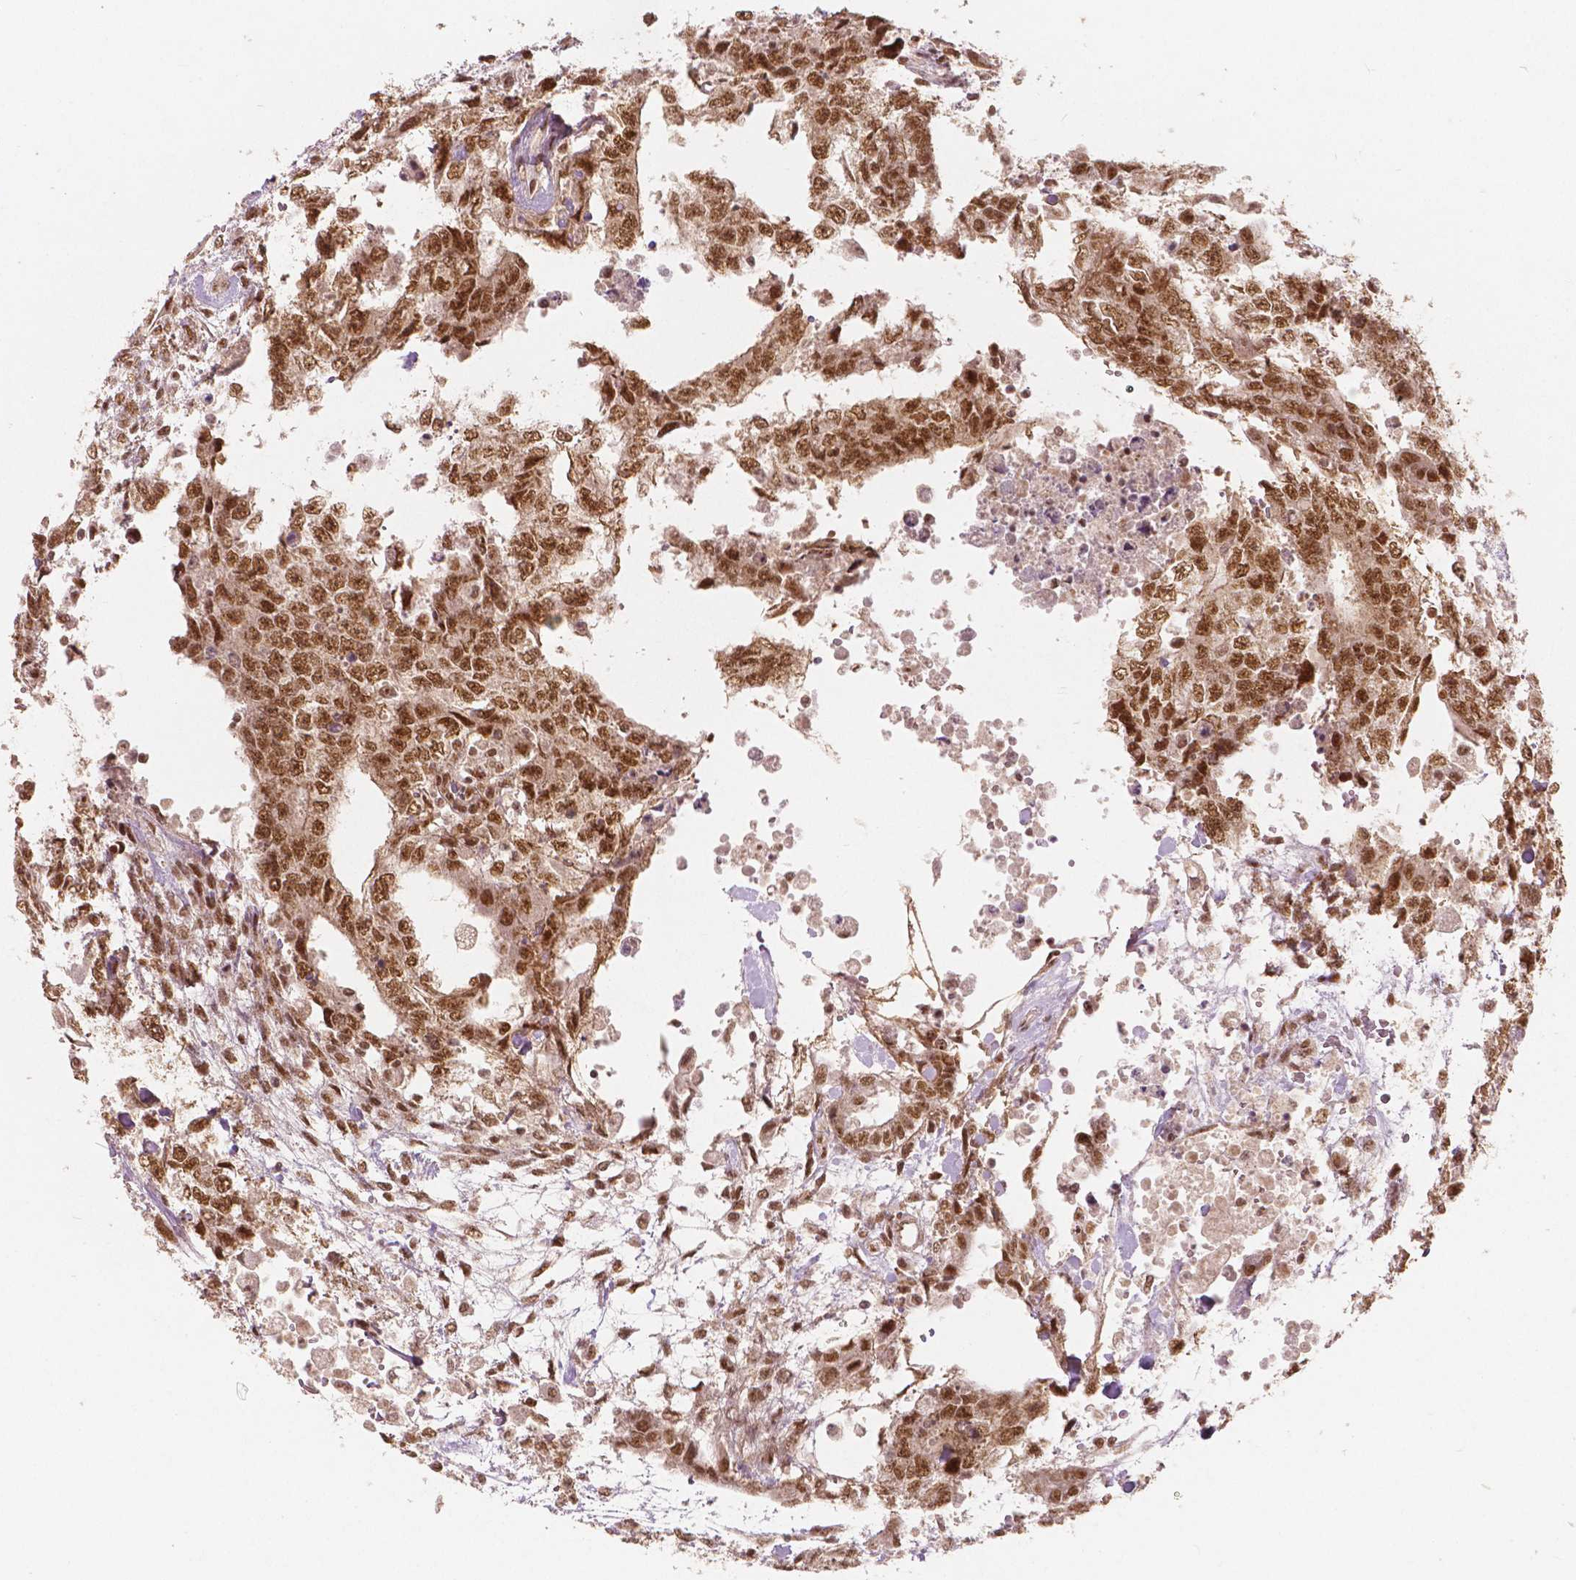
{"staining": {"intensity": "moderate", "quantity": ">75%", "location": "nuclear"}, "tissue": "testis cancer", "cell_type": "Tumor cells", "image_type": "cancer", "snomed": [{"axis": "morphology", "description": "Carcinoma, Embryonal, NOS"}, {"axis": "topography", "description": "Testis"}], "caption": "Immunohistochemical staining of embryonal carcinoma (testis) shows medium levels of moderate nuclear protein positivity in about >75% of tumor cells.", "gene": "NSD2", "patient": {"sex": "male", "age": 24}}